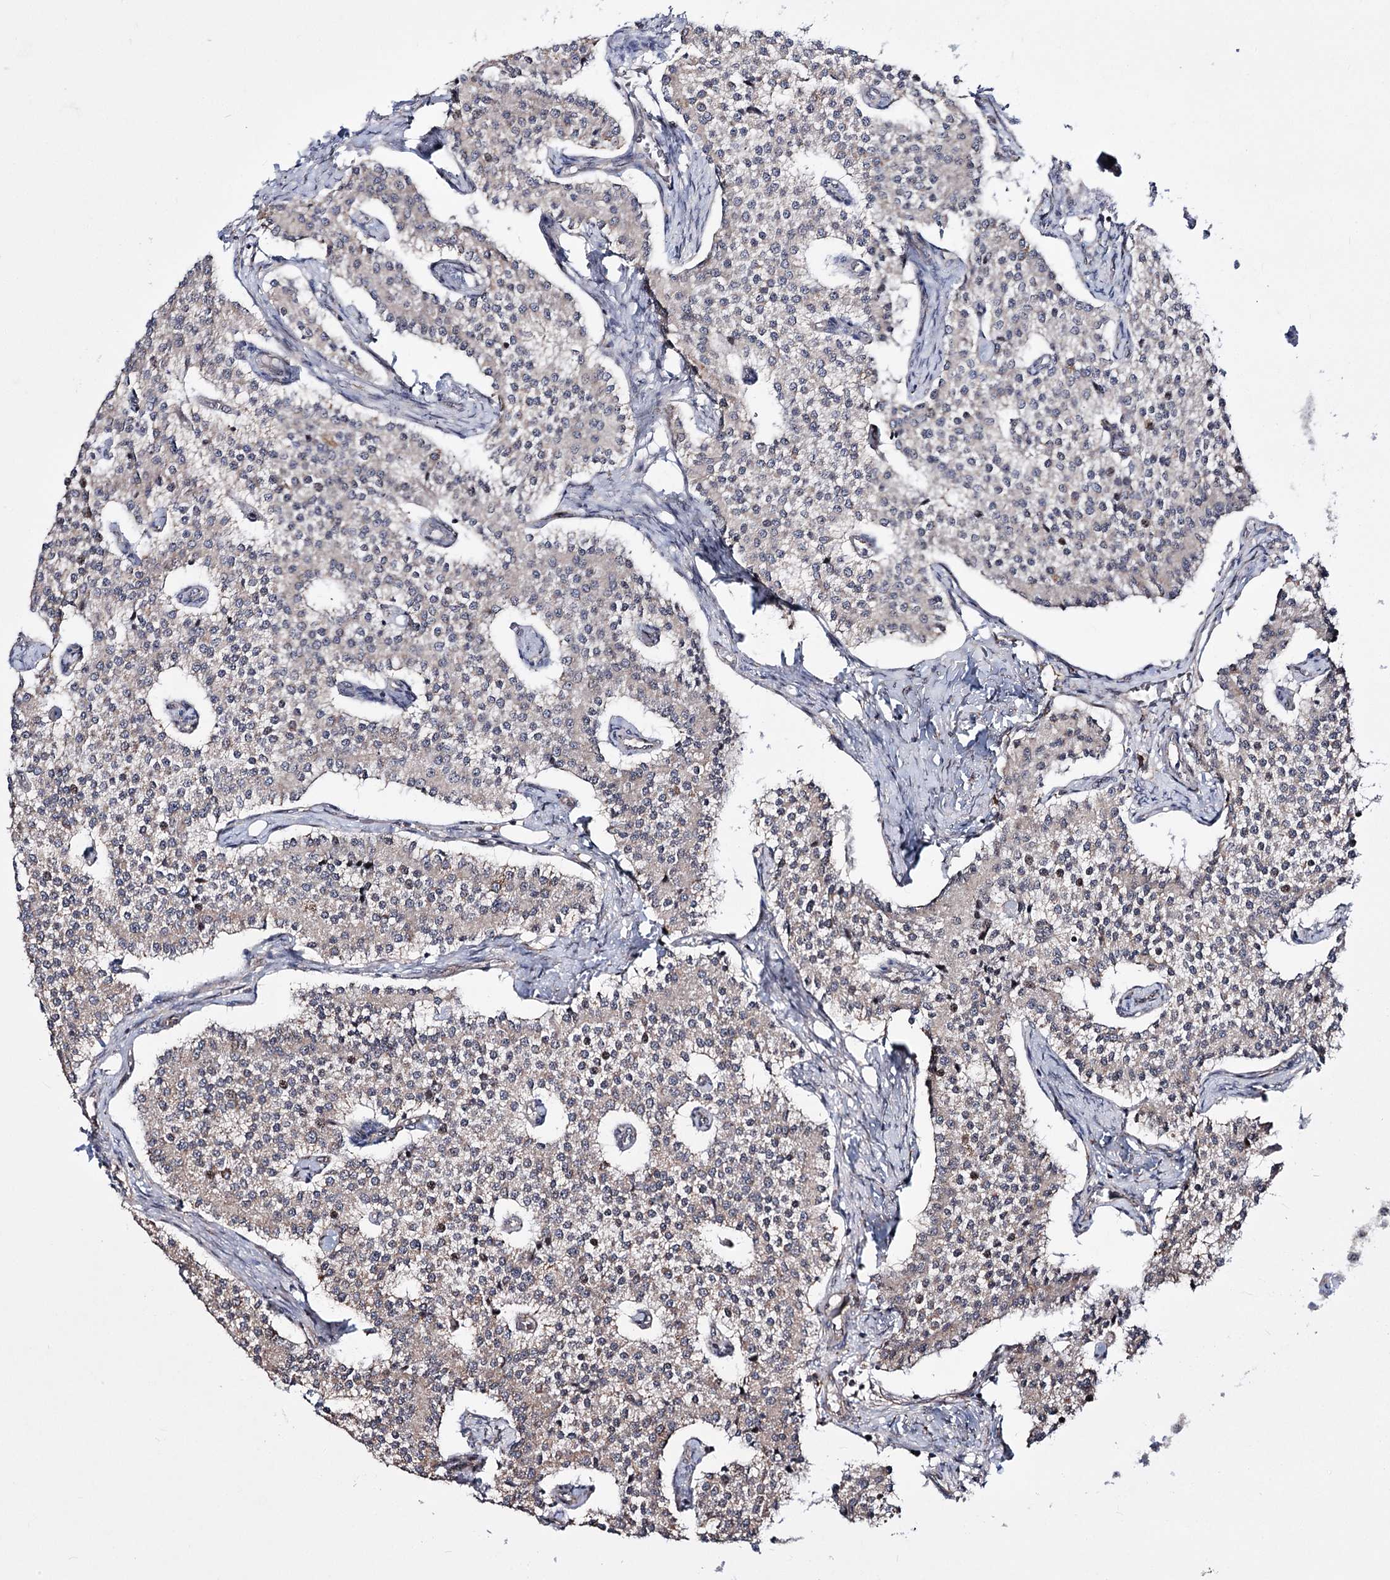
{"staining": {"intensity": "weak", "quantity": "<25%", "location": "cytoplasmic/membranous"}, "tissue": "carcinoid", "cell_type": "Tumor cells", "image_type": "cancer", "snomed": [{"axis": "morphology", "description": "Carcinoid, malignant, NOS"}, {"axis": "topography", "description": "Colon"}], "caption": "Human malignant carcinoid stained for a protein using immunohistochemistry shows no expression in tumor cells.", "gene": "CREB3L4", "patient": {"sex": "female", "age": 52}}